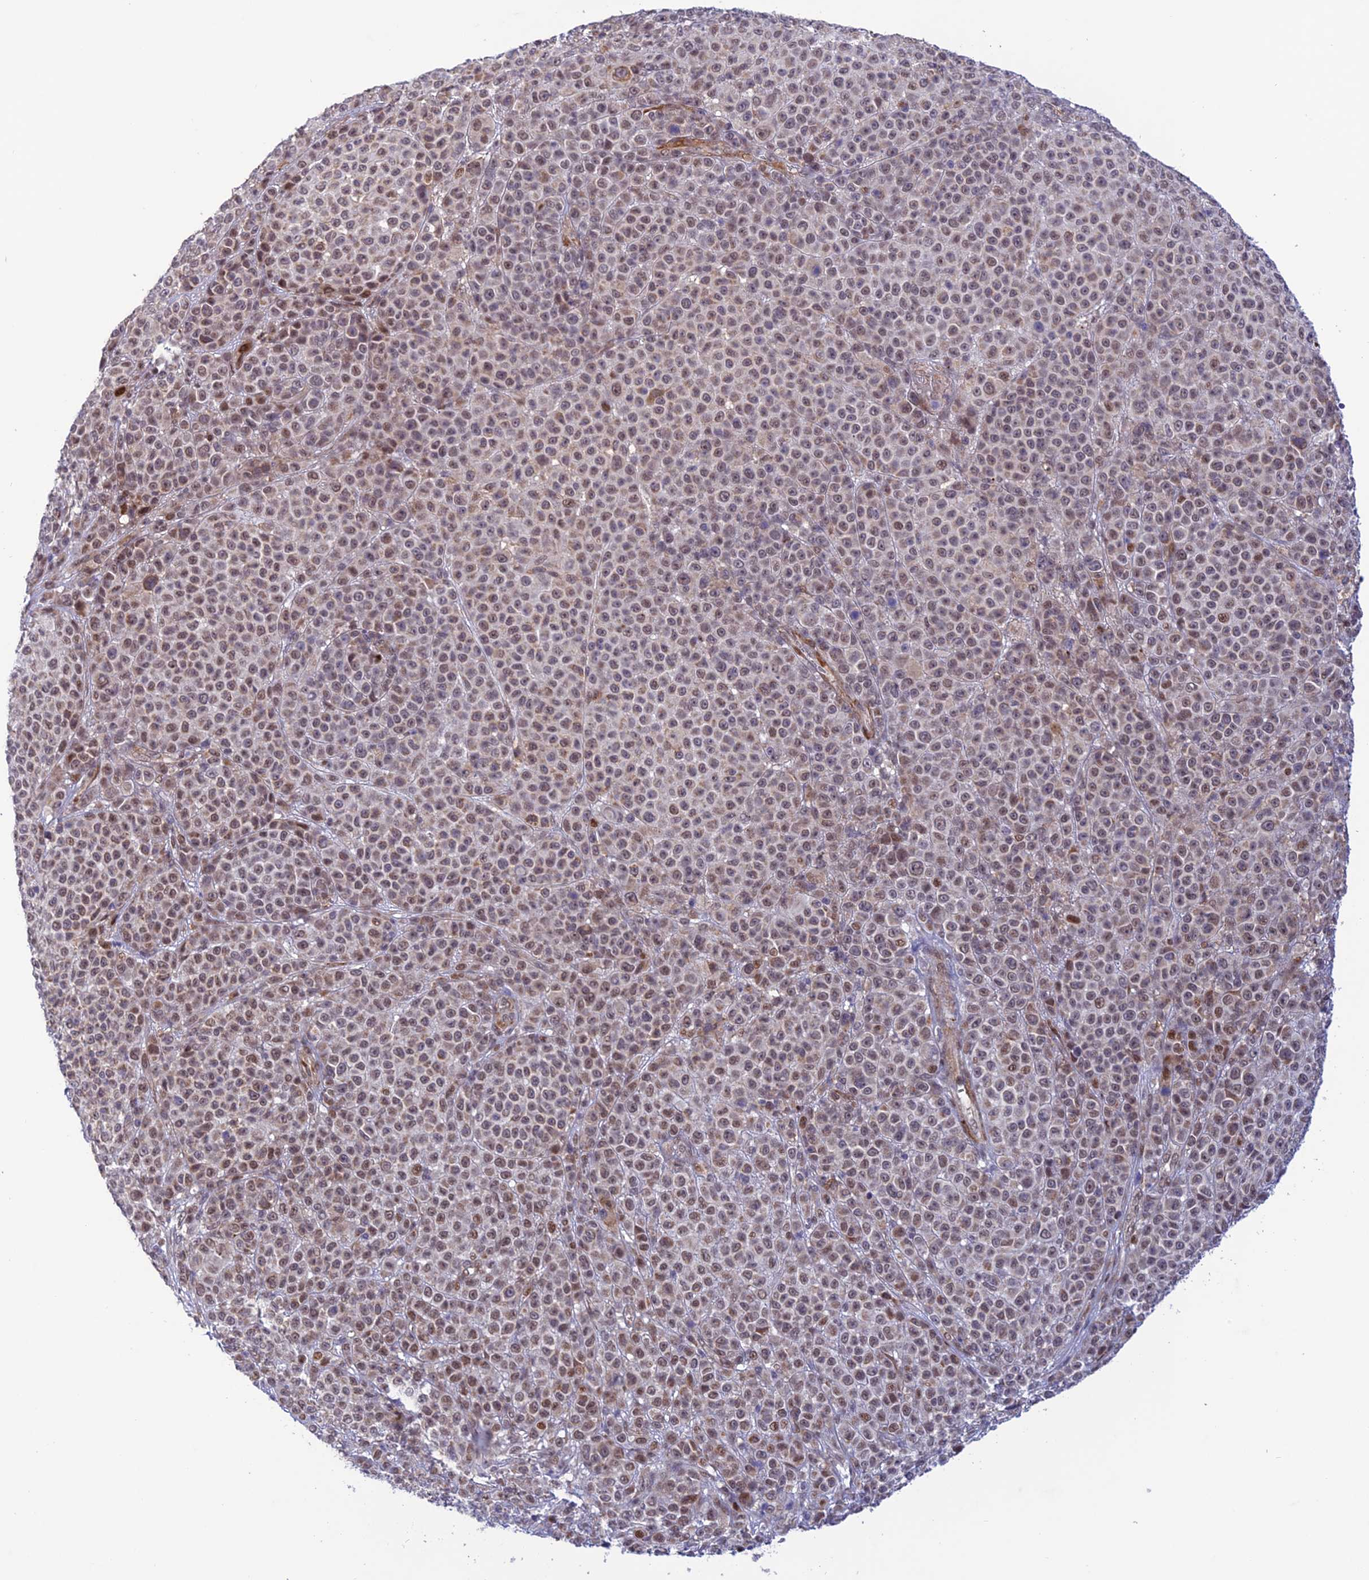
{"staining": {"intensity": "moderate", "quantity": ">75%", "location": "nuclear"}, "tissue": "melanoma", "cell_type": "Tumor cells", "image_type": "cancer", "snomed": [{"axis": "morphology", "description": "Malignant melanoma, NOS"}, {"axis": "topography", "description": "Skin"}], "caption": "Moderate nuclear expression is present in approximately >75% of tumor cells in malignant melanoma.", "gene": "WDR55", "patient": {"sex": "female", "age": 94}}